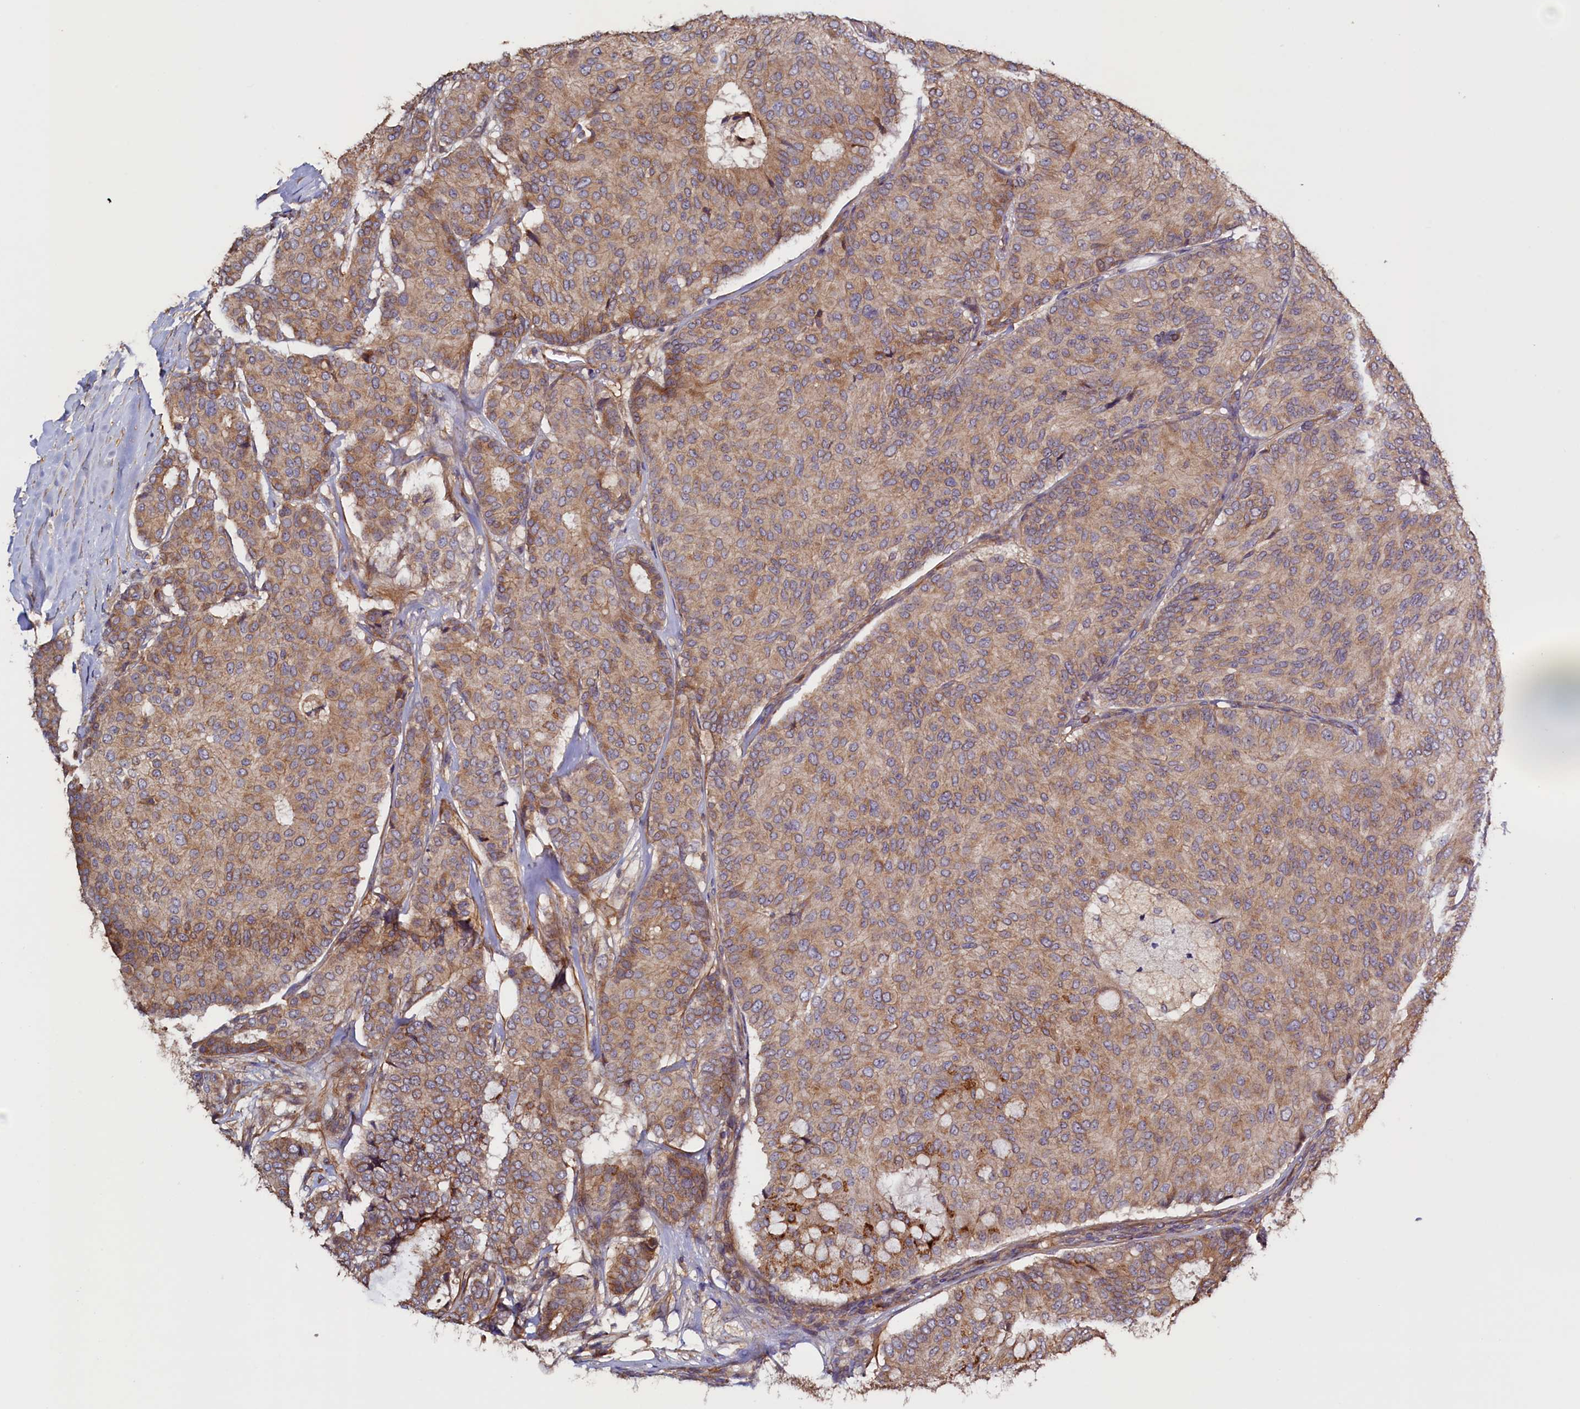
{"staining": {"intensity": "moderate", "quantity": ">75%", "location": "cytoplasmic/membranous"}, "tissue": "breast cancer", "cell_type": "Tumor cells", "image_type": "cancer", "snomed": [{"axis": "morphology", "description": "Duct carcinoma"}, {"axis": "topography", "description": "Breast"}], "caption": "Immunohistochemistry of breast cancer (invasive ductal carcinoma) exhibits medium levels of moderate cytoplasmic/membranous expression in about >75% of tumor cells. The protein of interest is stained brown, and the nuclei are stained in blue (DAB IHC with brightfield microscopy, high magnification).", "gene": "DUOXA1", "patient": {"sex": "female", "age": 75}}